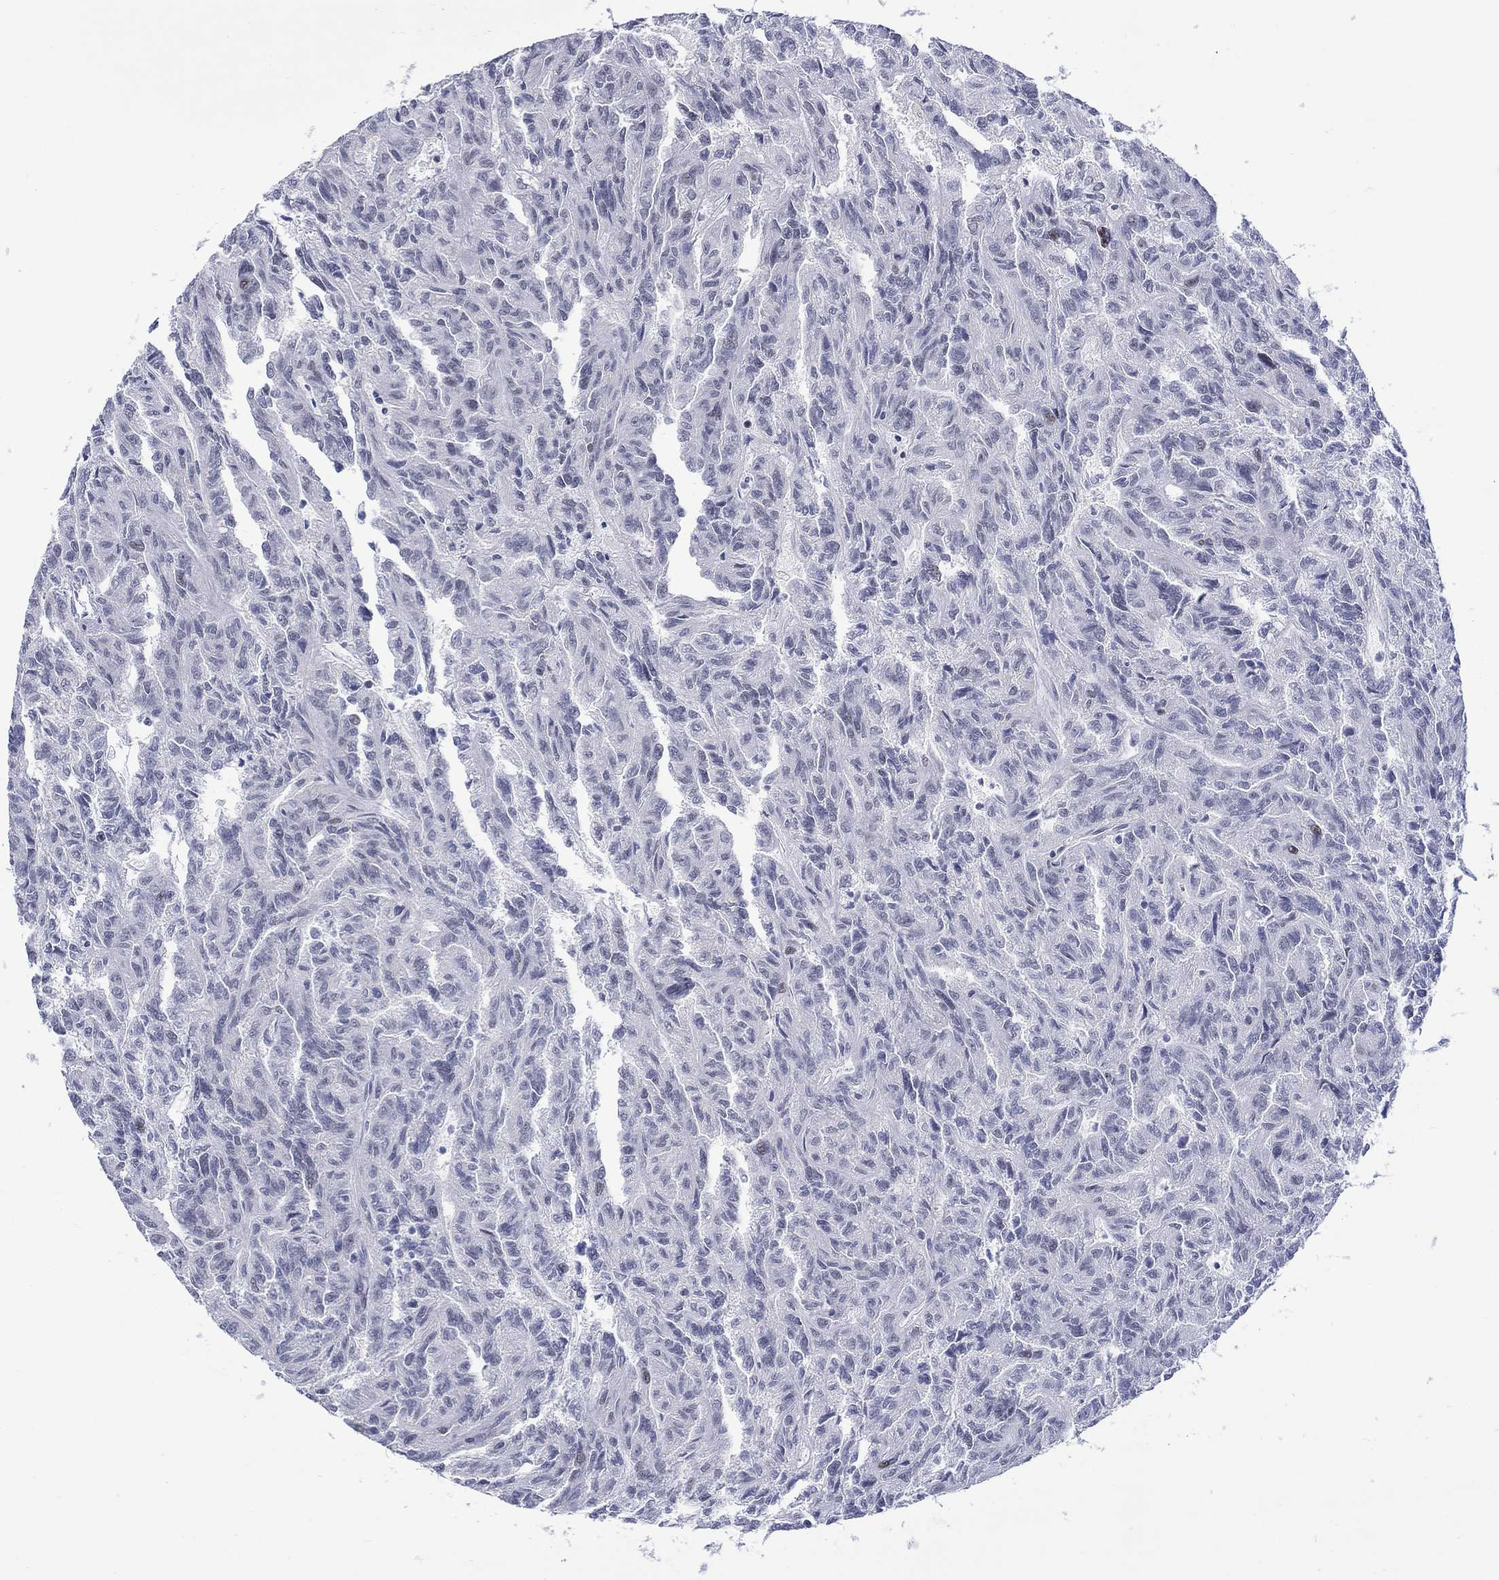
{"staining": {"intensity": "negative", "quantity": "none", "location": "none"}, "tissue": "renal cancer", "cell_type": "Tumor cells", "image_type": "cancer", "snomed": [{"axis": "morphology", "description": "Adenocarcinoma, NOS"}, {"axis": "topography", "description": "Kidney"}], "caption": "Protein analysis of adenocarcinoma (renal) displays no significant expression in tumor cells.", "gene": "CDCA2", "patient": {"sex": "male", "age": 79}}